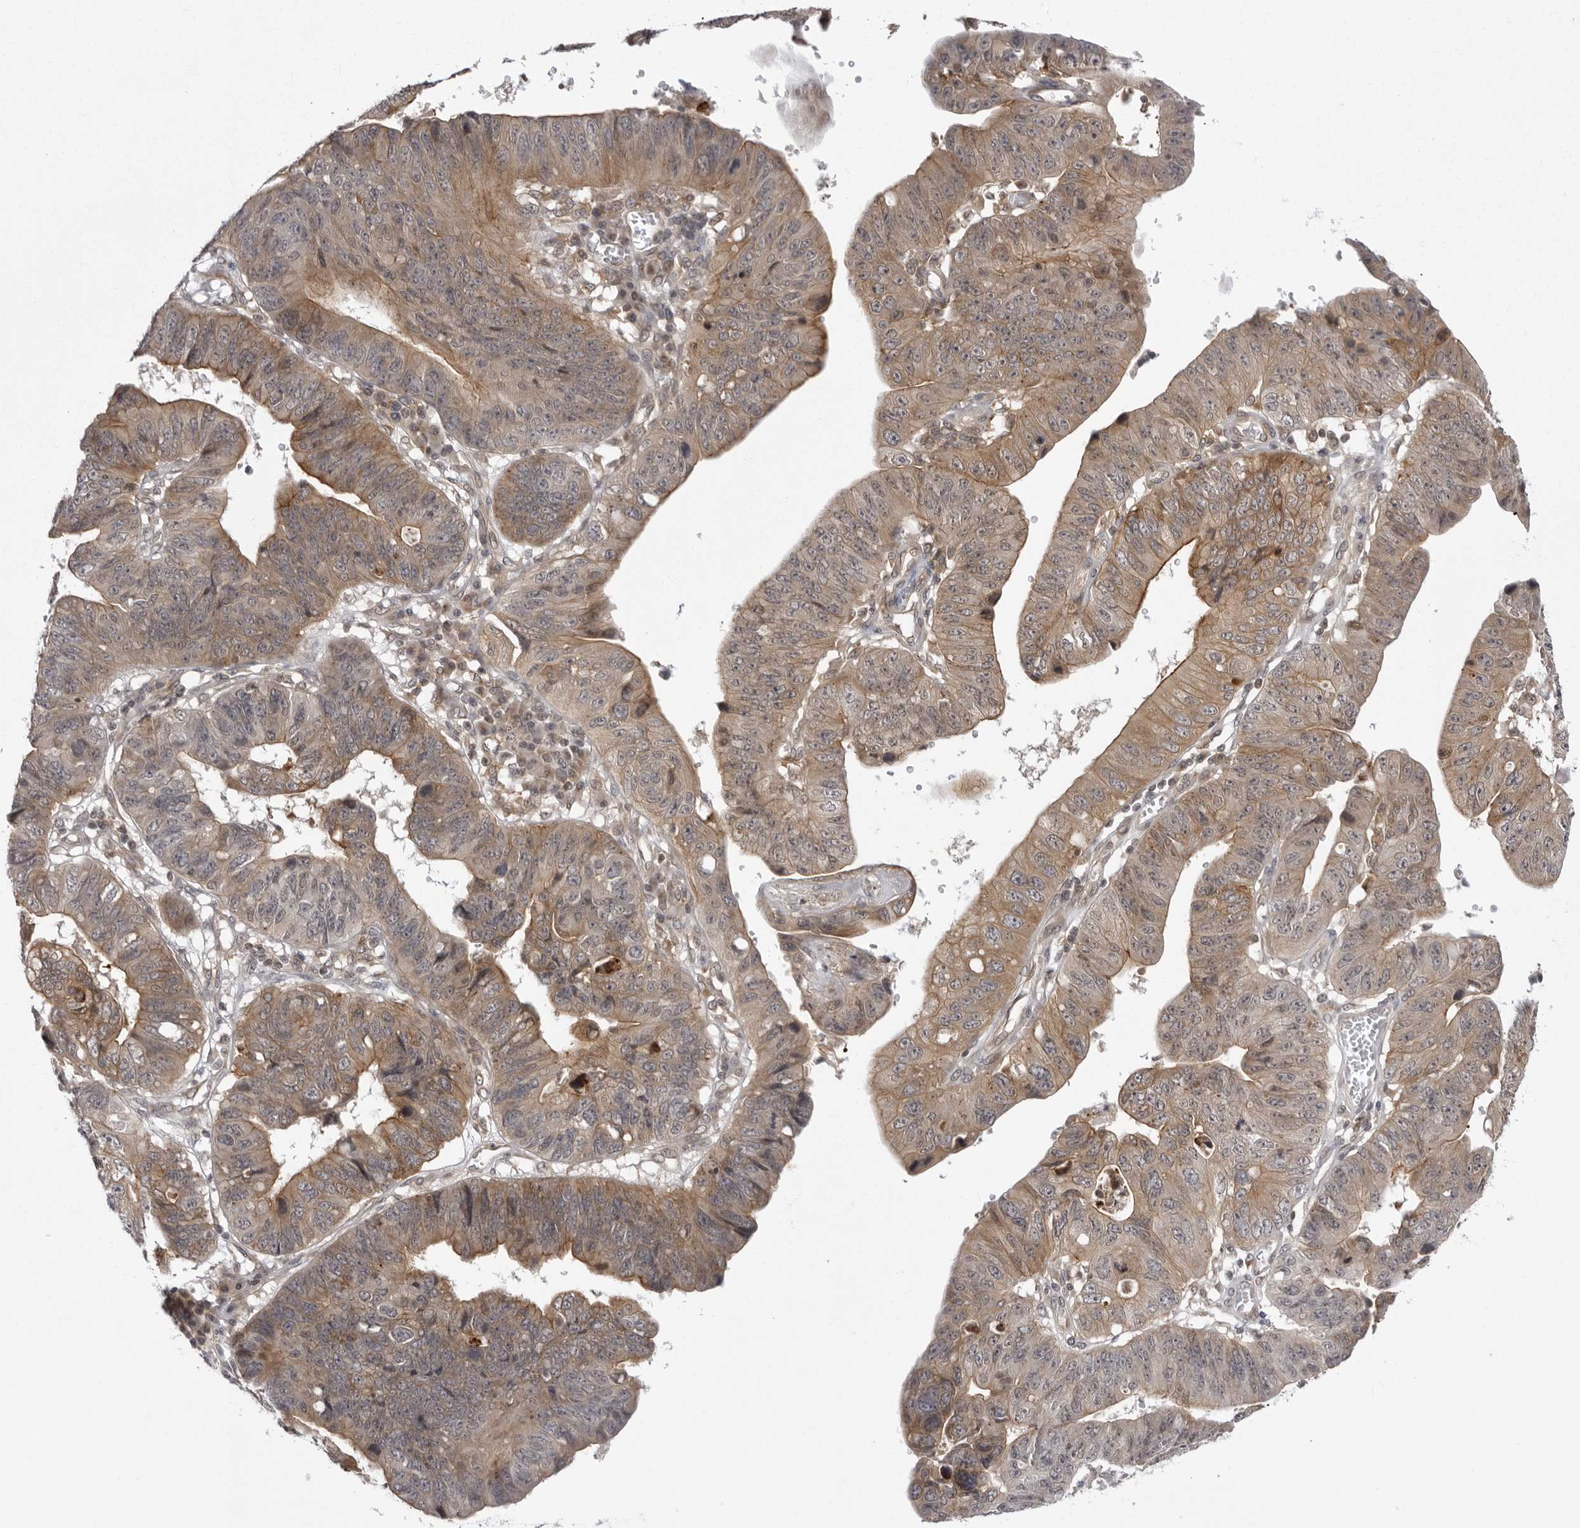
{"staining": {"intensity": "moderate", "quantity": ">75%", "location": "cytoplasmic/membranous"}, "tissue": "stomach cancer", "cell_type": "Tumor cells", "image_type": "cancer", "snomed": [{"axis": "morphology", "description": "Adenocarcinoma, NOS"}, {"axis": "topography", "description": "Stomach"}], "caption": "DAB immunohistochemical staining of stomach adenocarcinoma demonstrates moderate cytoplasmic/membranous protein expression in about >75% of tumor cells. (IHC, brightfield microscopy, high magnification).", "gene": "USP43", "patient": {"sex": "male", "age": 59}}